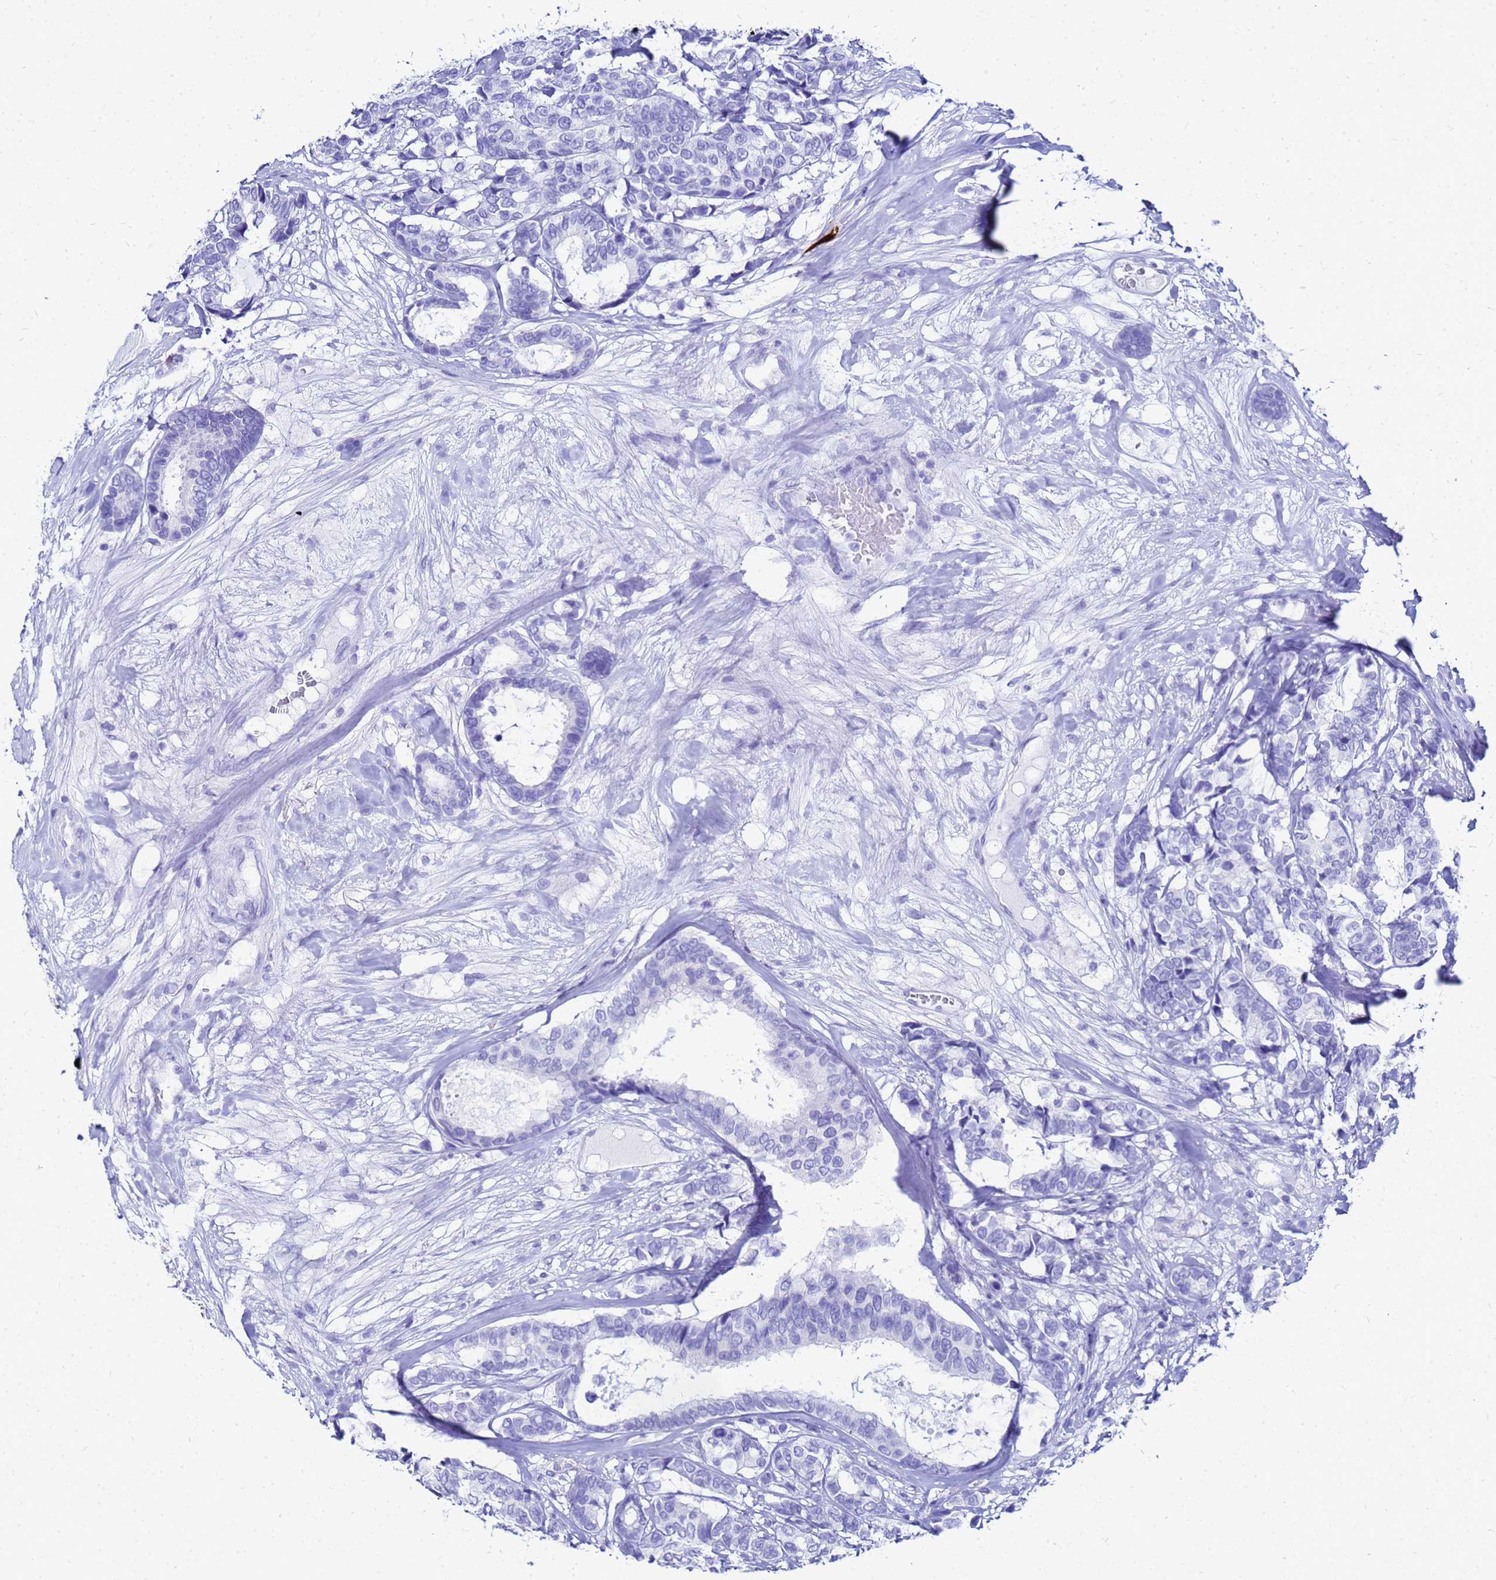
{"staining": {"intensity": "negative", "quantity": "none", "location": "none"}, "tissue": "breast cancer", "cell_type": "Tumor cells", "image_type": "cancer", "snomed": [{"axis": "morphology", "description": "Duct carcinoma"}, {"axis": "topography", "description": "Breast"}], "caption": "Histopathology image shows no significant protein staining in tumor cells of breast cancer (invasive ductal carcinoma). (DAB (3,3'-diaminobenzidine) immunohistochemistry, high magnification).", "gene": "CKB", "patient": {"sex": "female", "age": 87}}